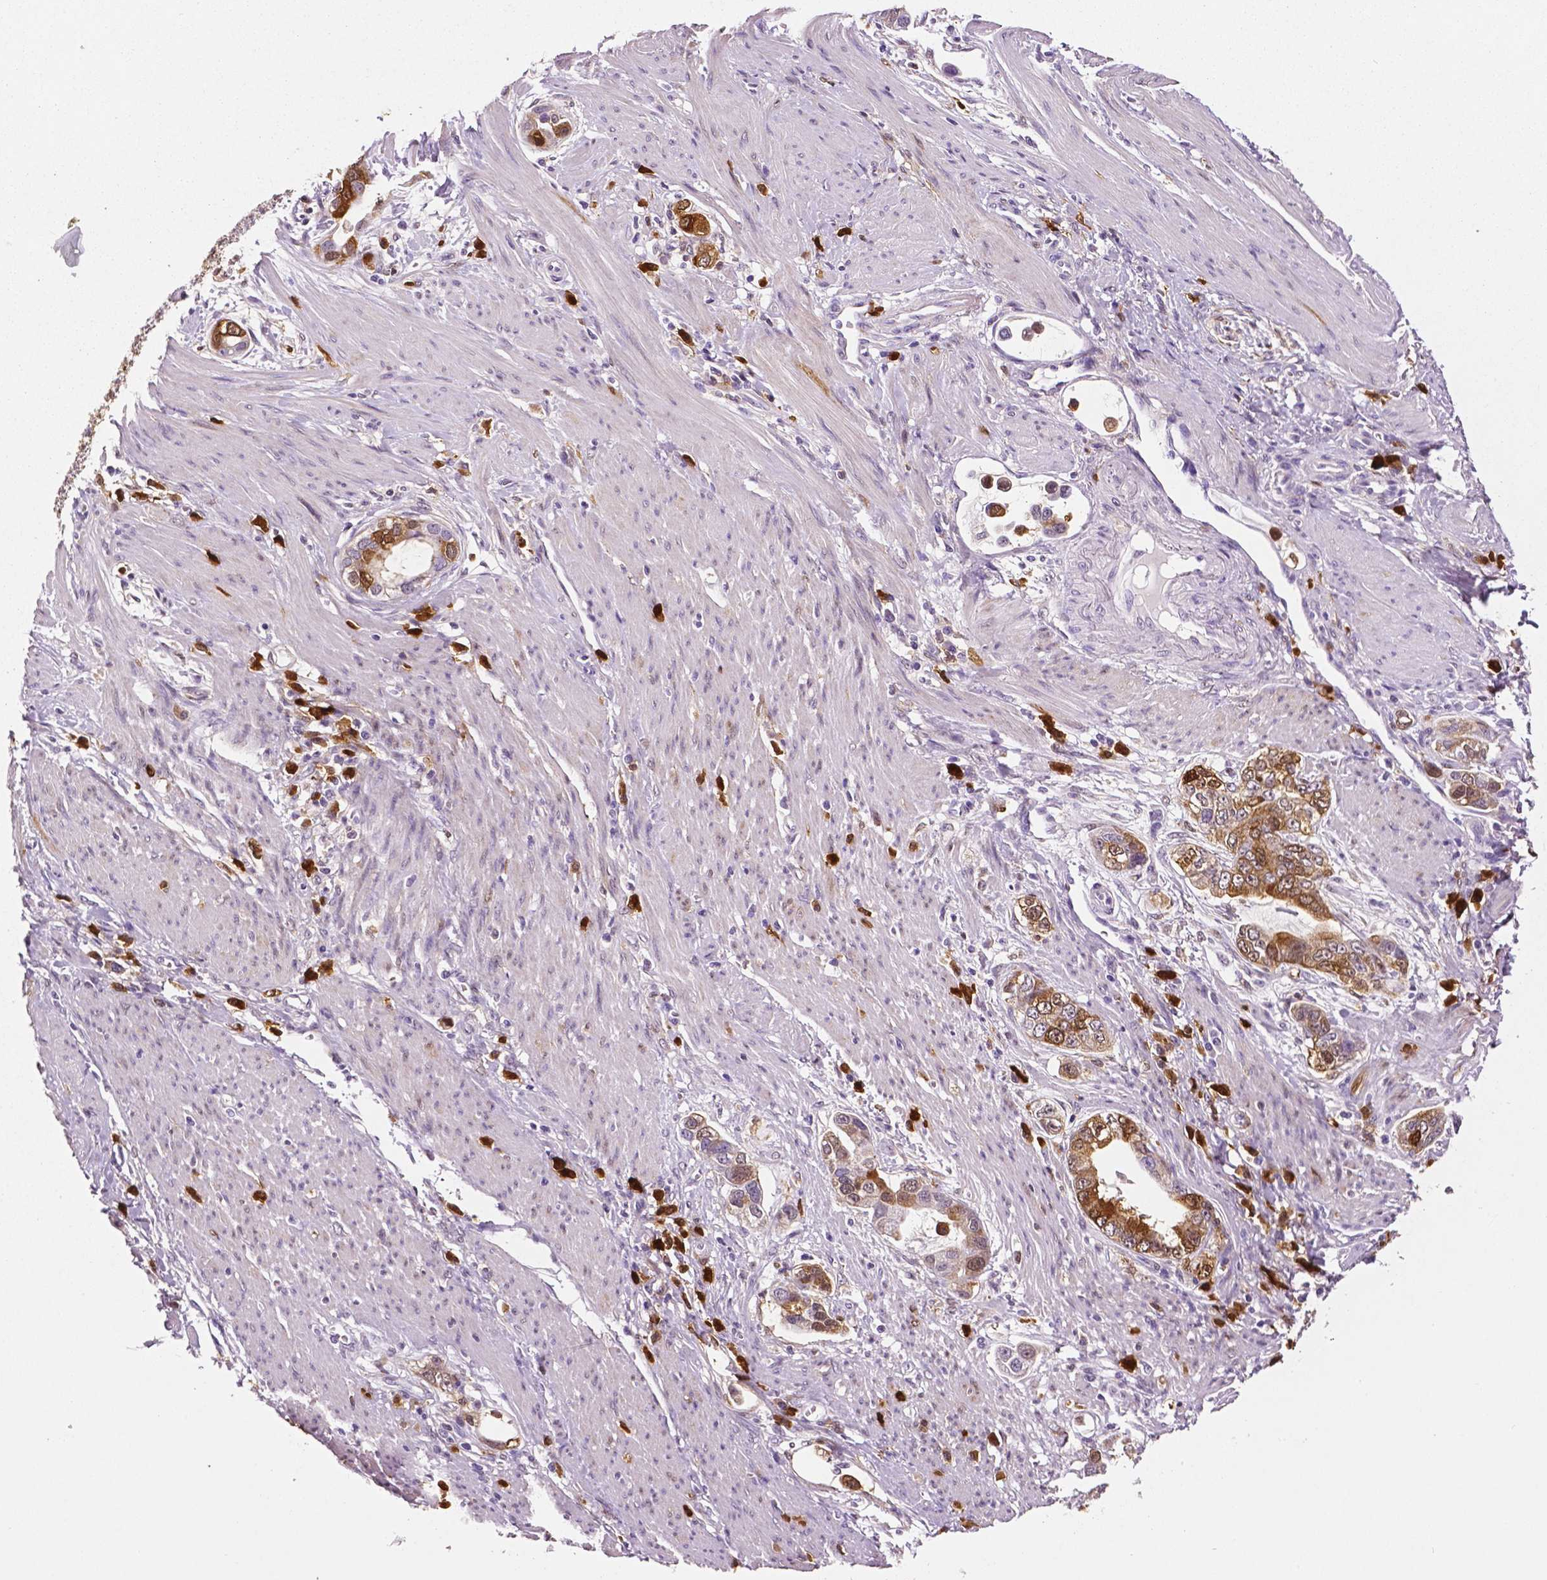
{"staining": {"intensity": "strong", "quantity": "25%-75%", "location": "cytoplasmic/membranous,nuclear"}, "tissue": "stomach cancer", "cell_type": "Tumor cells", "image_type": "cancer", "snomed": [{"axis": "morphology", "description": "Adenocarcinoma, NOS"}, {"axis": "topography", "description": "Stomach, lower"}], "caption": "IHC of human stomach cancer (adenocarcinoma) reveals high levels of strong cytoplasmic/membranous and nuclear expression in about 25%-75% of tumor cells.", "gene": "PHGDH", "patient": {"sex": "female", "age": 93}}